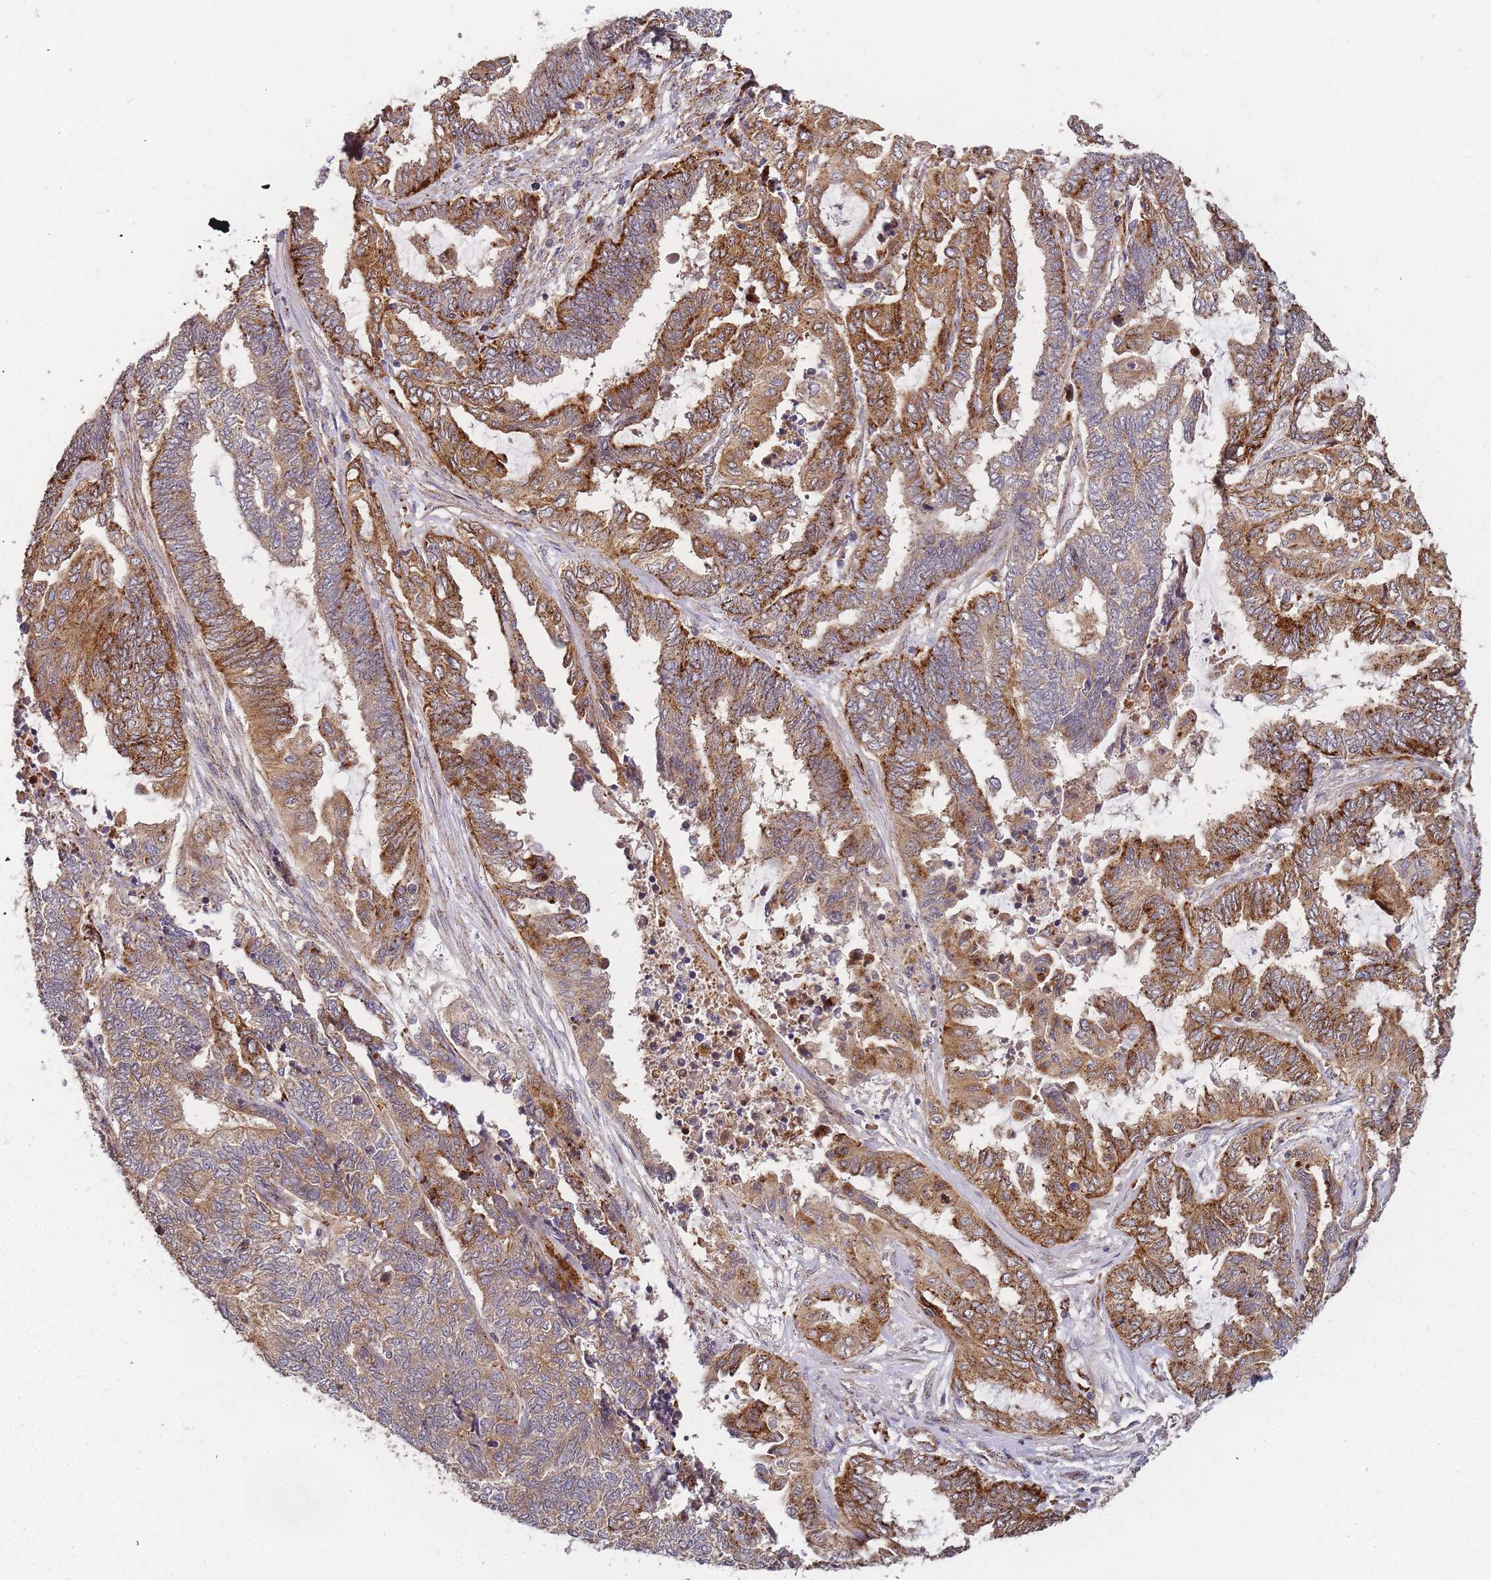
{"staining": {"intensity": "moderate", "quantity": ">75%", "location": "cytoplasmic/membranous"}, "tissue": "endometrial cancer", "cell_type": "Tumor cells", "image_type": "cancer", "snomed": [{"axis": "morphology", "description": "Adenocarcinoma, NOS"}, {"axis": "topography", "description": "Uterus"}, {"axis": "topography", "description": "Endometrium"}], "caption": "This is a micrograph of immunohistochemistry (IHC) staining of adenocarcinoma (endometrial), which shows moderate staining in the cytoplasmic/membranous of tumor cells.", "gene": "ATG5", "patient": {"sex": "female", "age": 70}}